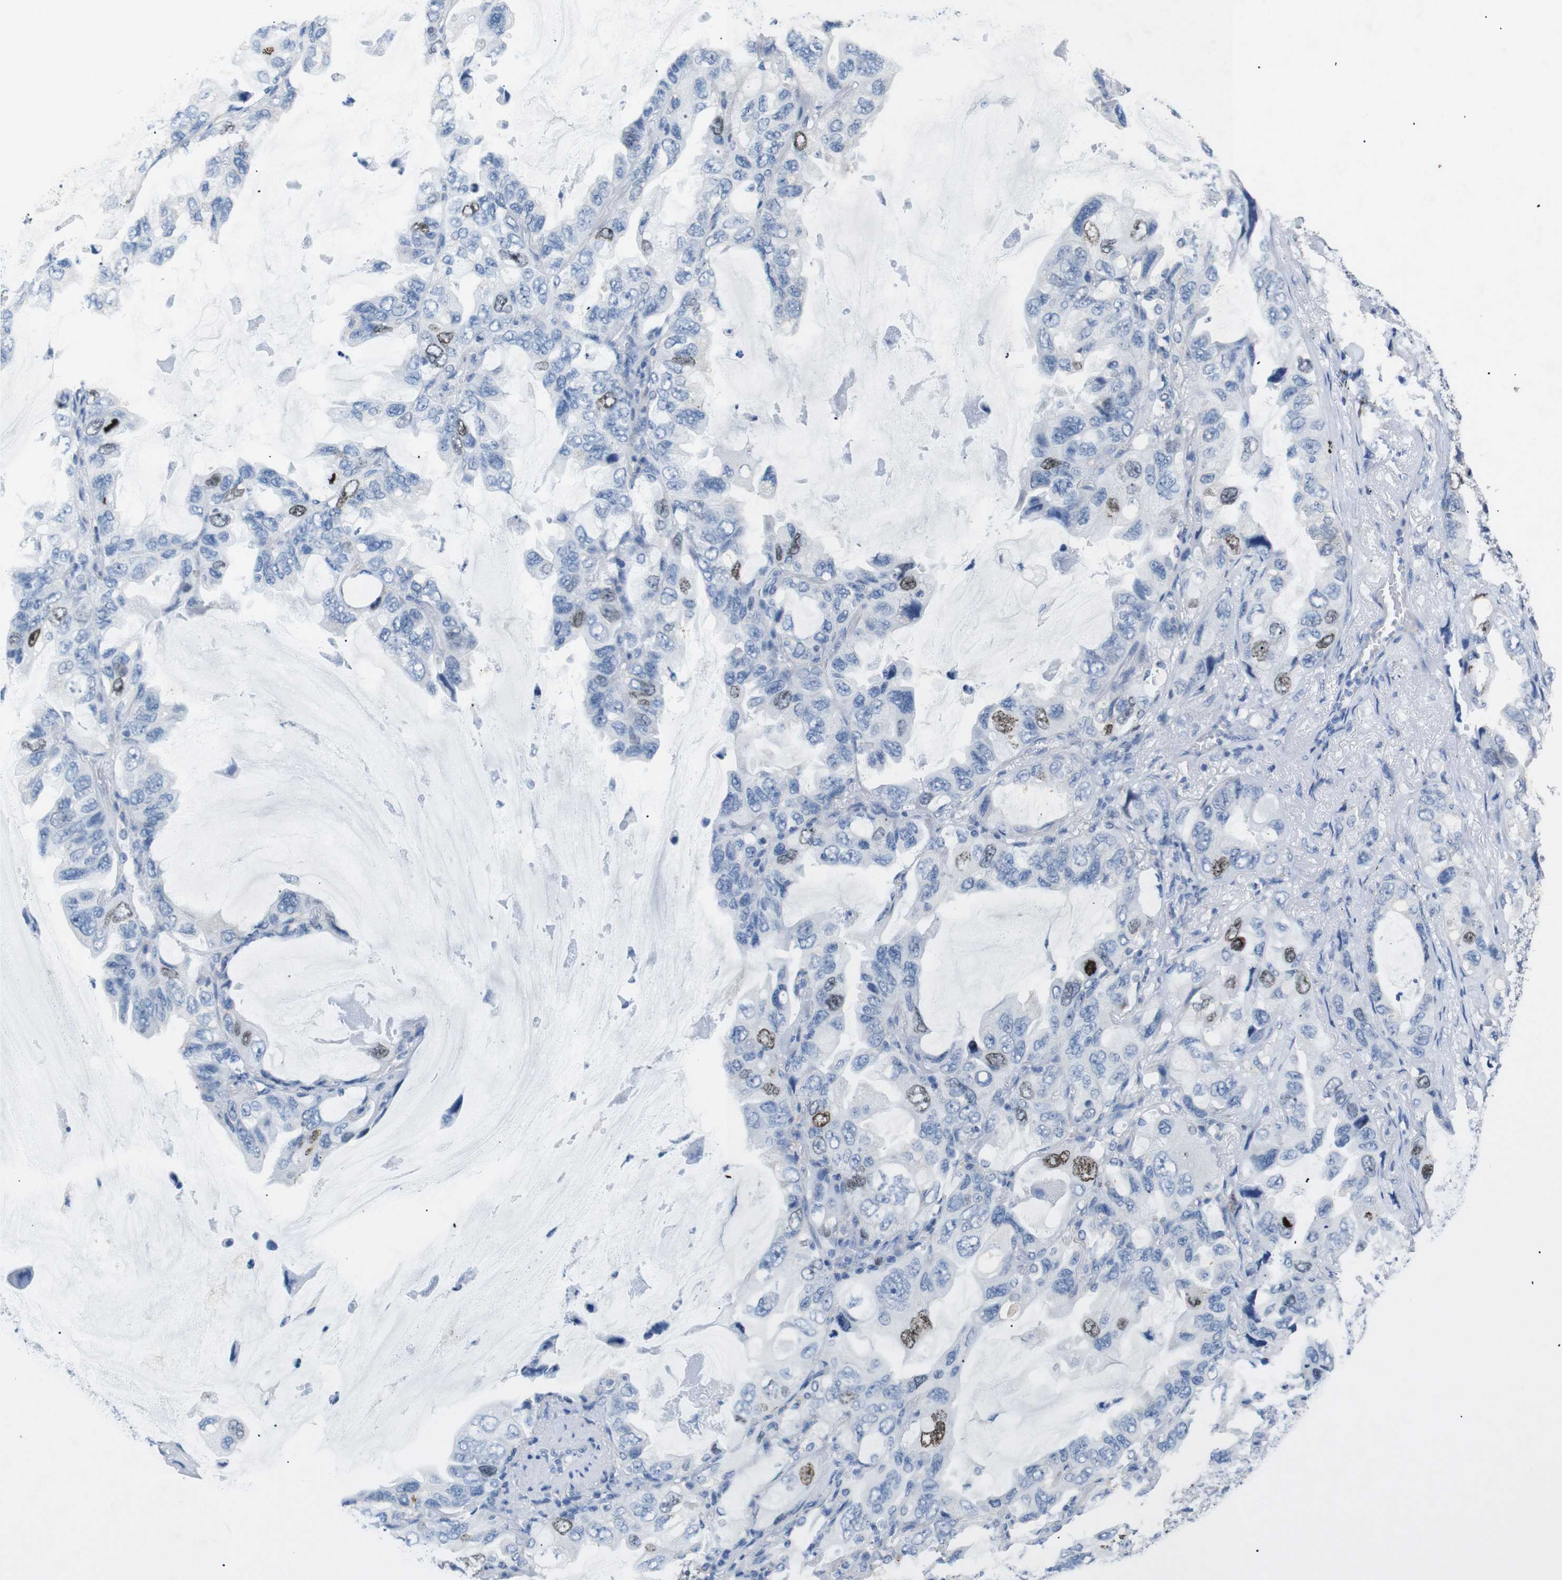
{"staining": {"intensity": "strong", "quantity": "<25%", "location": "nuclear"}, "tissue": "lung cancer", "cell_type": "Tumor cells", "image_type": "cancer", "snomed": [{"axis": "morphology", "description": "Squamous cell carcinoma, NOS"}, {"axis": "topography", "description": "Lung"}], "caption": "Lung squamous cell carcinoma stained with DAB IHC displays medium levels of strong nuclear staining in about <25% of tumor cells. The staining was performed using DAB (3,3'-diaminobenzidine) to visualize the protein expression in brown, while the nuclei were stained in blue with hematoxylin (Magnification: 20x).", "gene": "INCENP", "patient": {"sex": "female", "age": 73}}